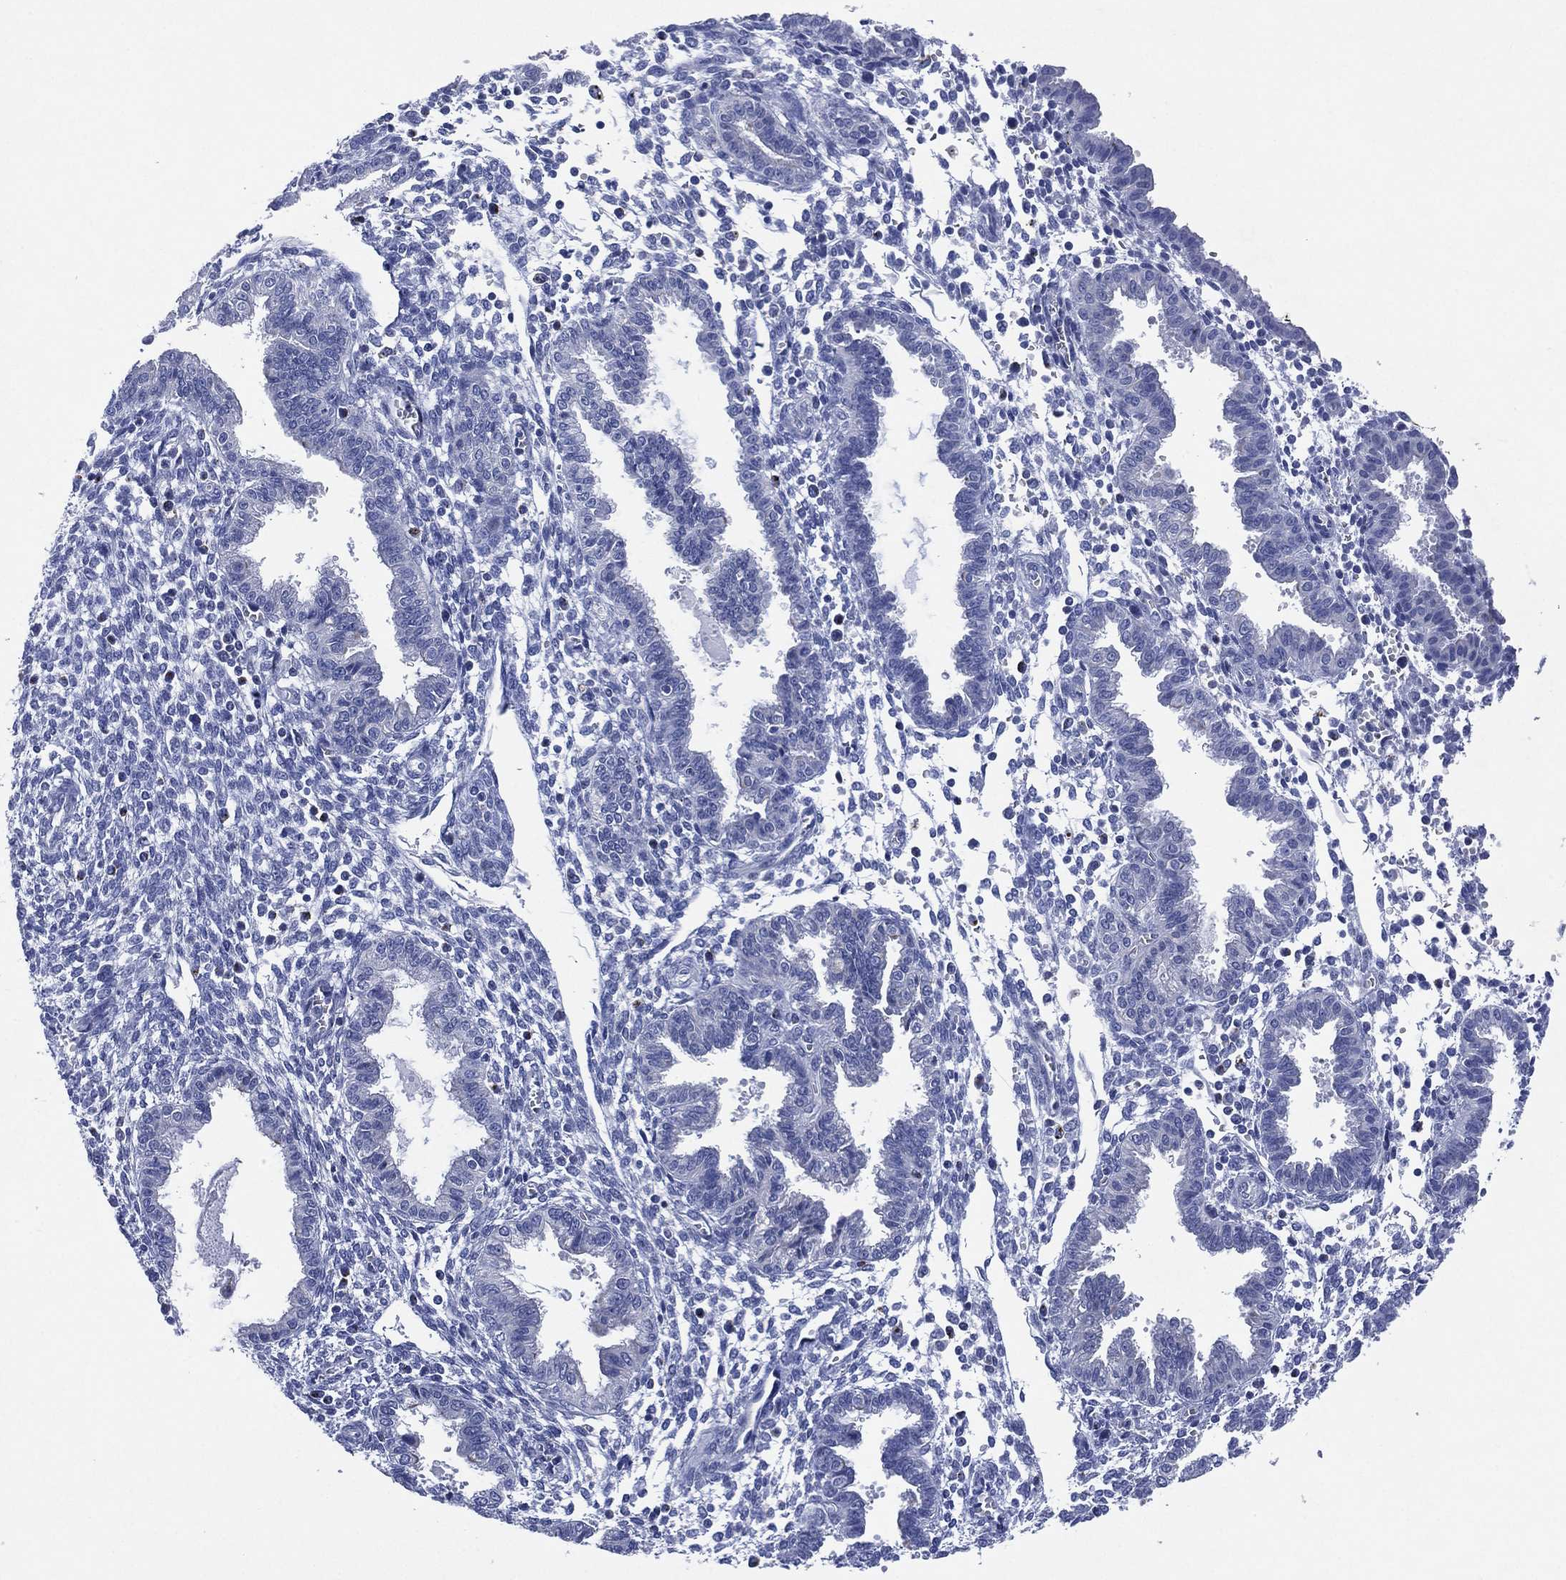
{"staining": {"intensity": "negative", "quantity": "none", "location": "none"}, "tissue": "endometrium", "cell_type": "Cells in endometrial stroma", "image_type": "normal", "snomed": [{"axis": "morphology", "description": "Normal tissue, NOS"}, {"axis": "topography", "description": "Endometrium"}], "caption": "The immunohistochemistry histopathology image has no significant expression in cells in endometrial stroma of endometrium.", "gene": "CHRNA3", "patient": {"sex": "female", "age": 37}}